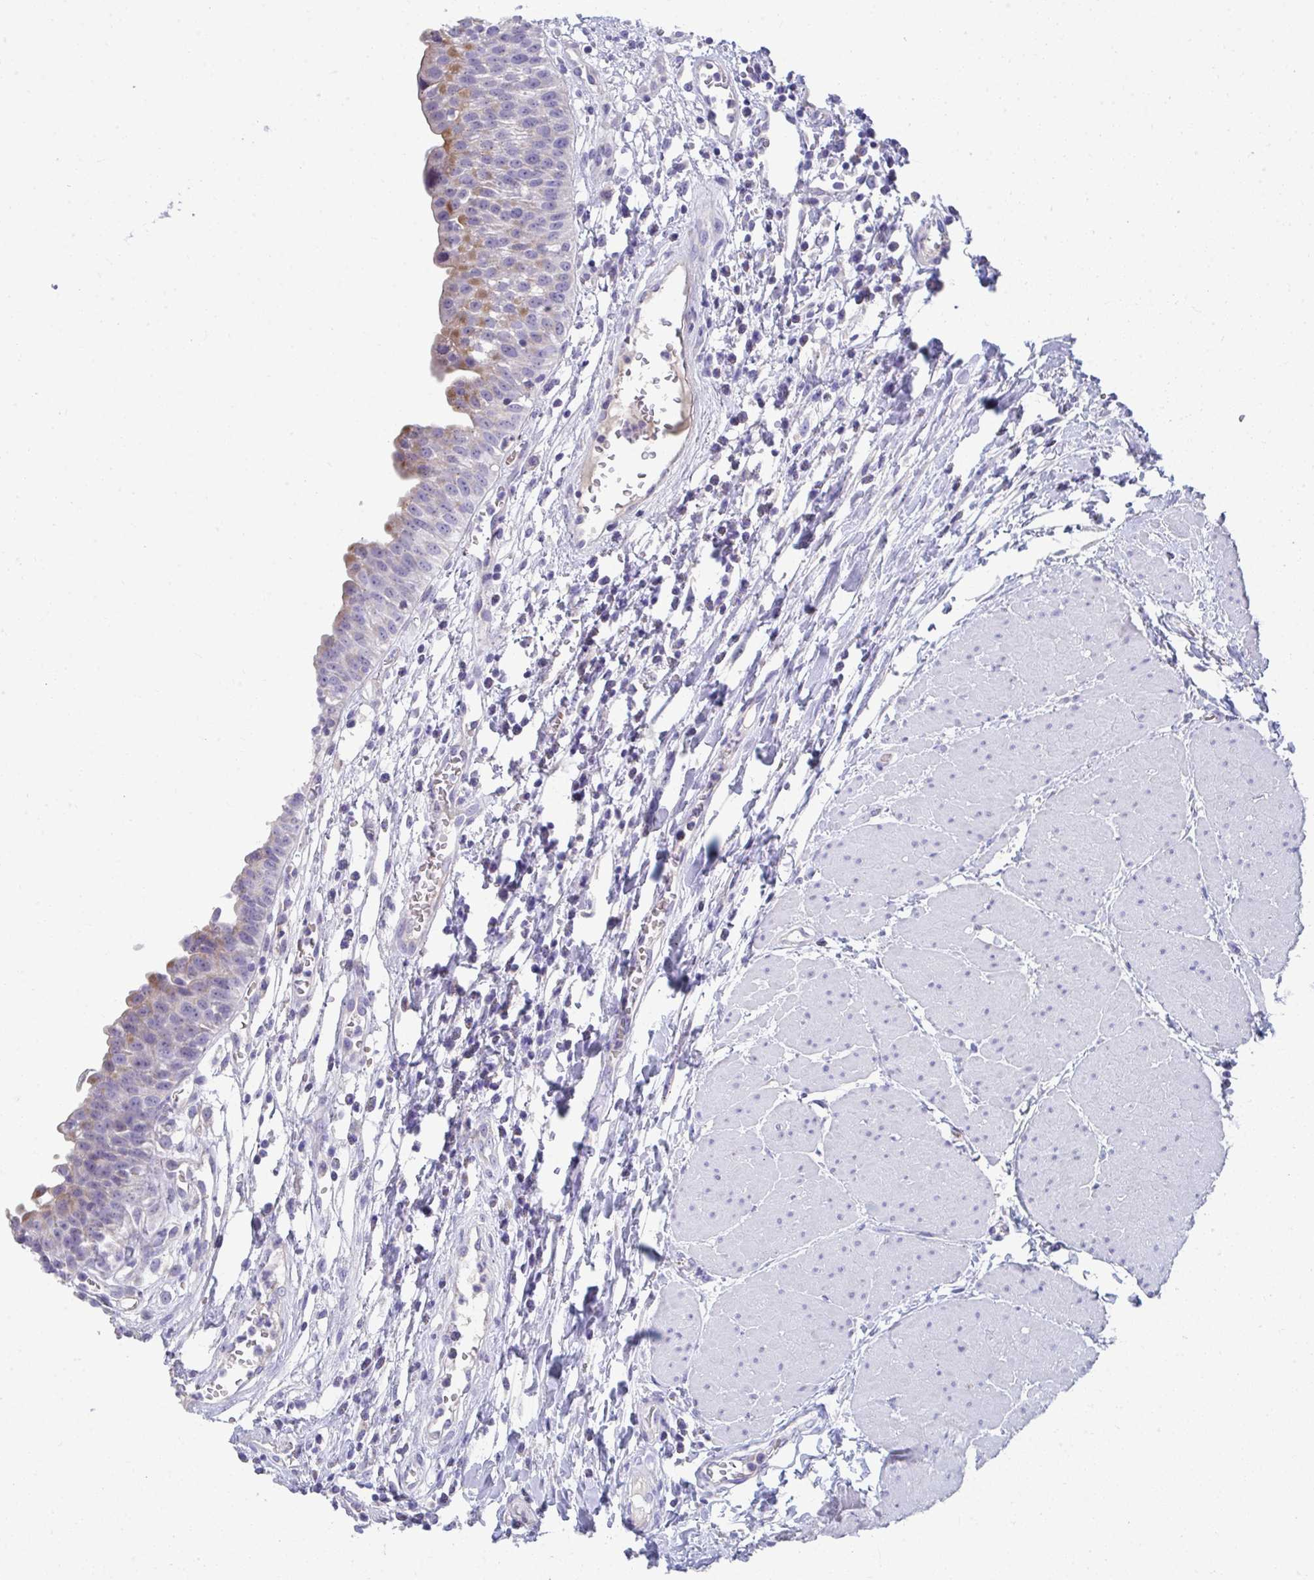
{"staining": {"intensity": "weak", "quantity": "<25%", "location": "cytoplasmic/membranous"}, "tissue": "urinary bladder", "cell_type": "Urothelial cells", "image_type": "normal", "snomed": [{"axis": "morphology", "description": "Normal tissue, NOS"}, {"axis": "topography", "description": "Urinary bladder"}], "caption": "Urinary bladder stained for a protein using immunohistochemistry (IHC) demonstrates no expression urothelial cells.", "gene": "TMPRSS2", "patient": {"sex": "male", "age": 64}}